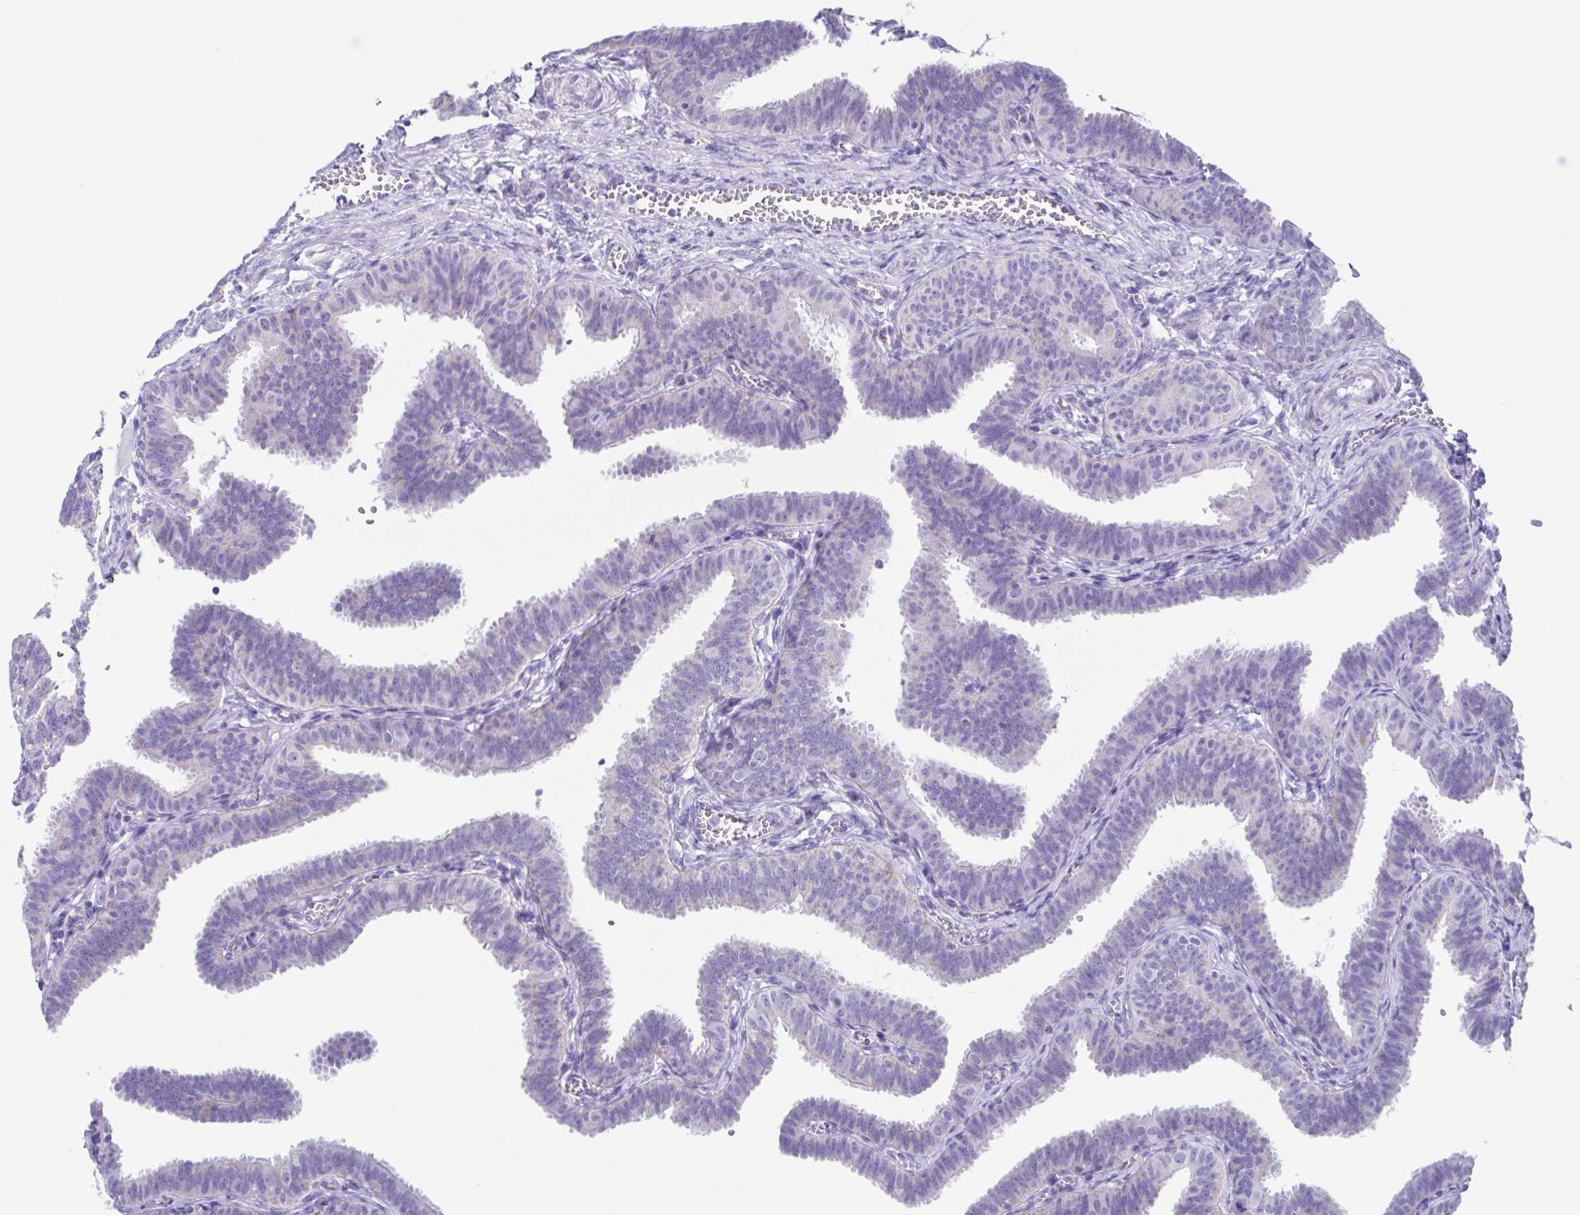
{"staining": {"intensity": "negative", "quantity": "none", "location": "none"}, "tissue": "fallopian tube", "cell_type": "Glandular cells", "image_type": "normal", "snomed": [{"axis": "morphology", "description": "Normal tissue, NOS"}, {"axis": "topography", "description": "Fallopian tube"}], "caption": "Fallopian tube was stained to show a protein in brown. There is no significant positivity in glandular cells. (Stains: DAB IHC with hematoxylin counter stain, Microscopy: brightfield microscopy at high magnification).", "gene": "ACTRT3", "patient": {"sex": "female", "age": 25}}